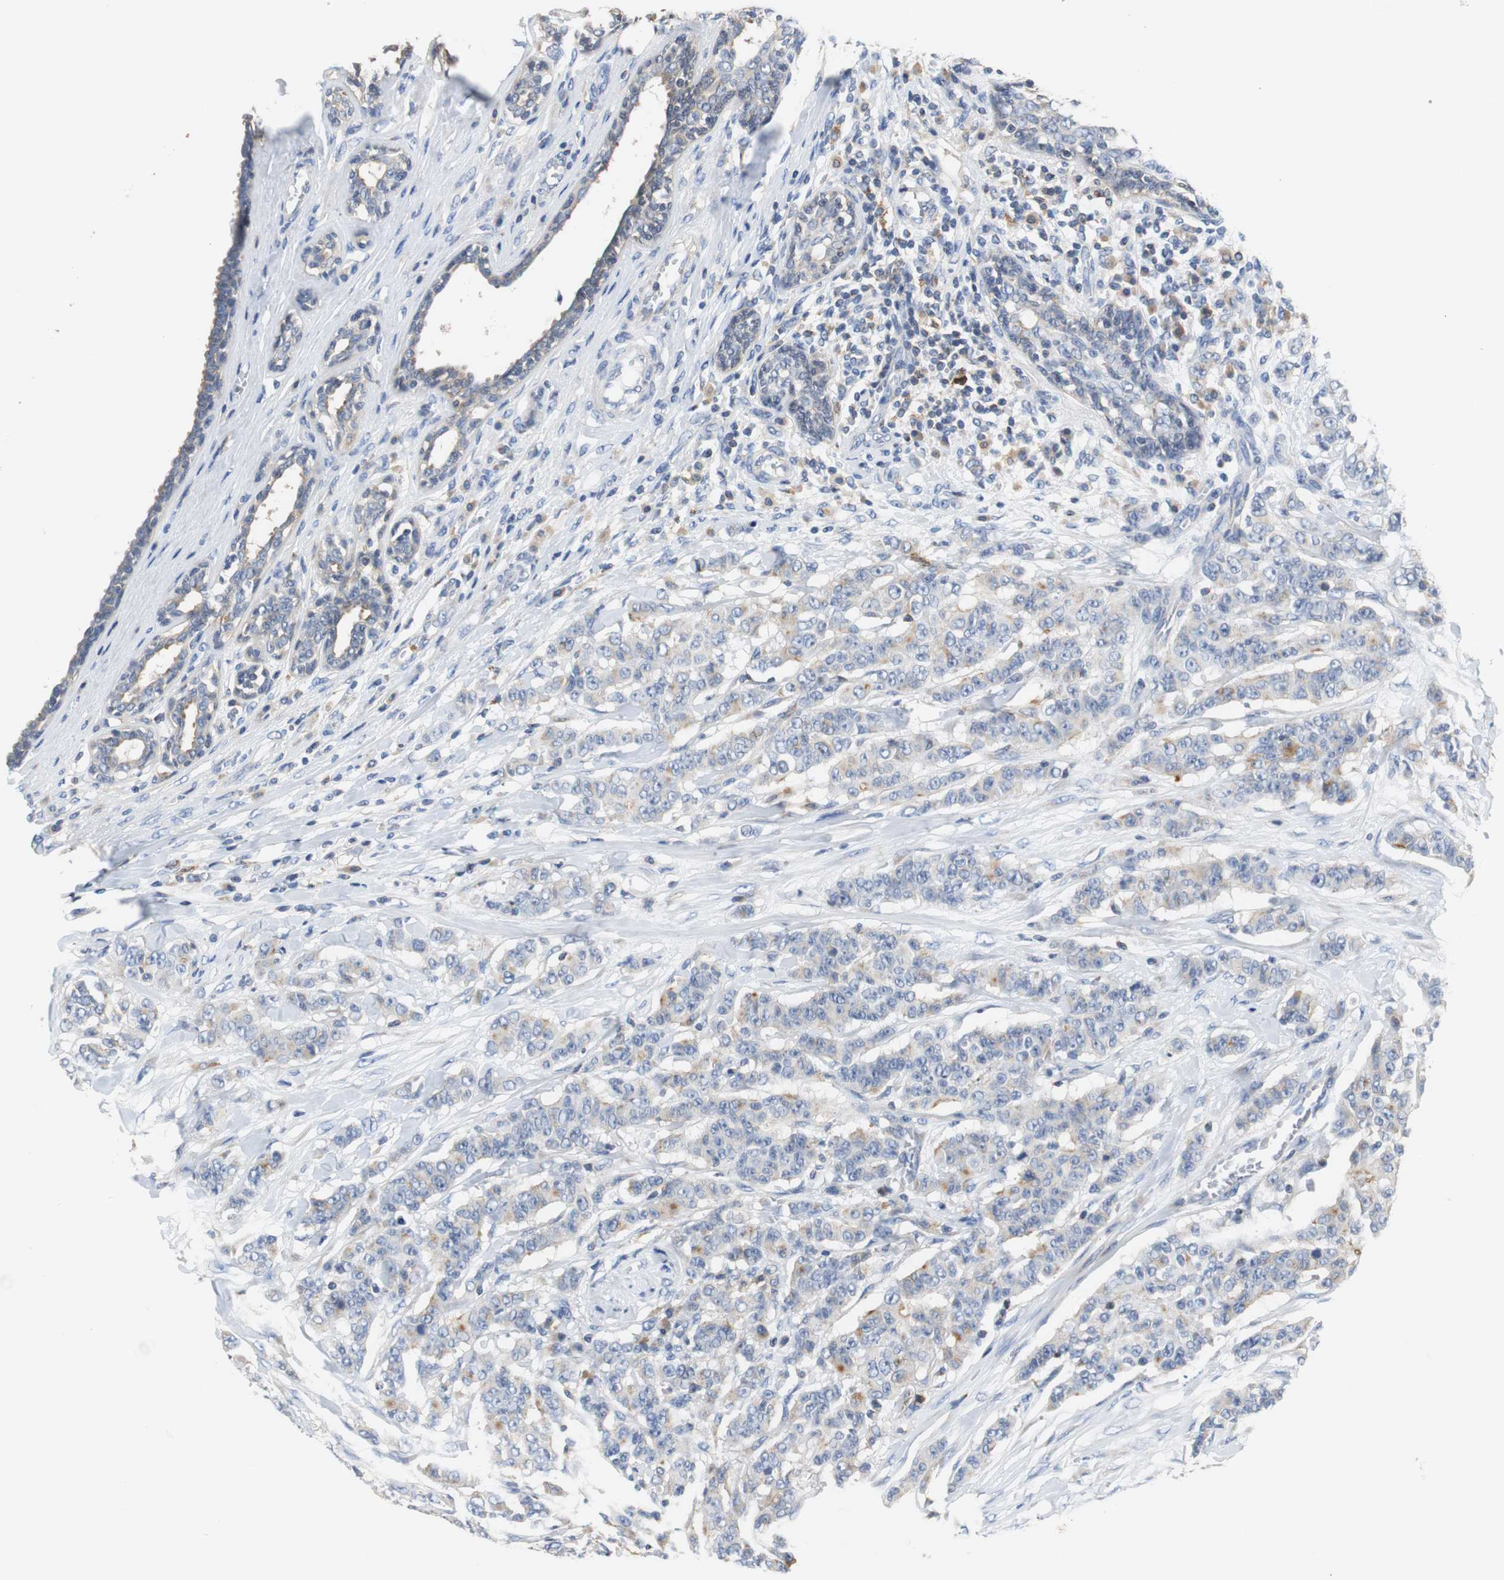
{"staining": {"intensity": "weak", "quantity": "25%-75%", "location": "cytoplasmic/membranous"}, "tissue": "breast cancer", "cell_type": "Tumor cells", "image_type": "cancer", "snomed": [{"axis": "morphology", "description": "Duct carcinoma"}, {"axis": "topography", "description": "Breast"}], "caption": "The histopathology image reveals staining of breast cancer, revealing weak cytoplasmic/membranous protein staining (brown color) within tumor cells. (IHC, brightfield microscopy, high magnification).", "gene": "VAMP8", "patient": {"sex": "female", "age": 40}}